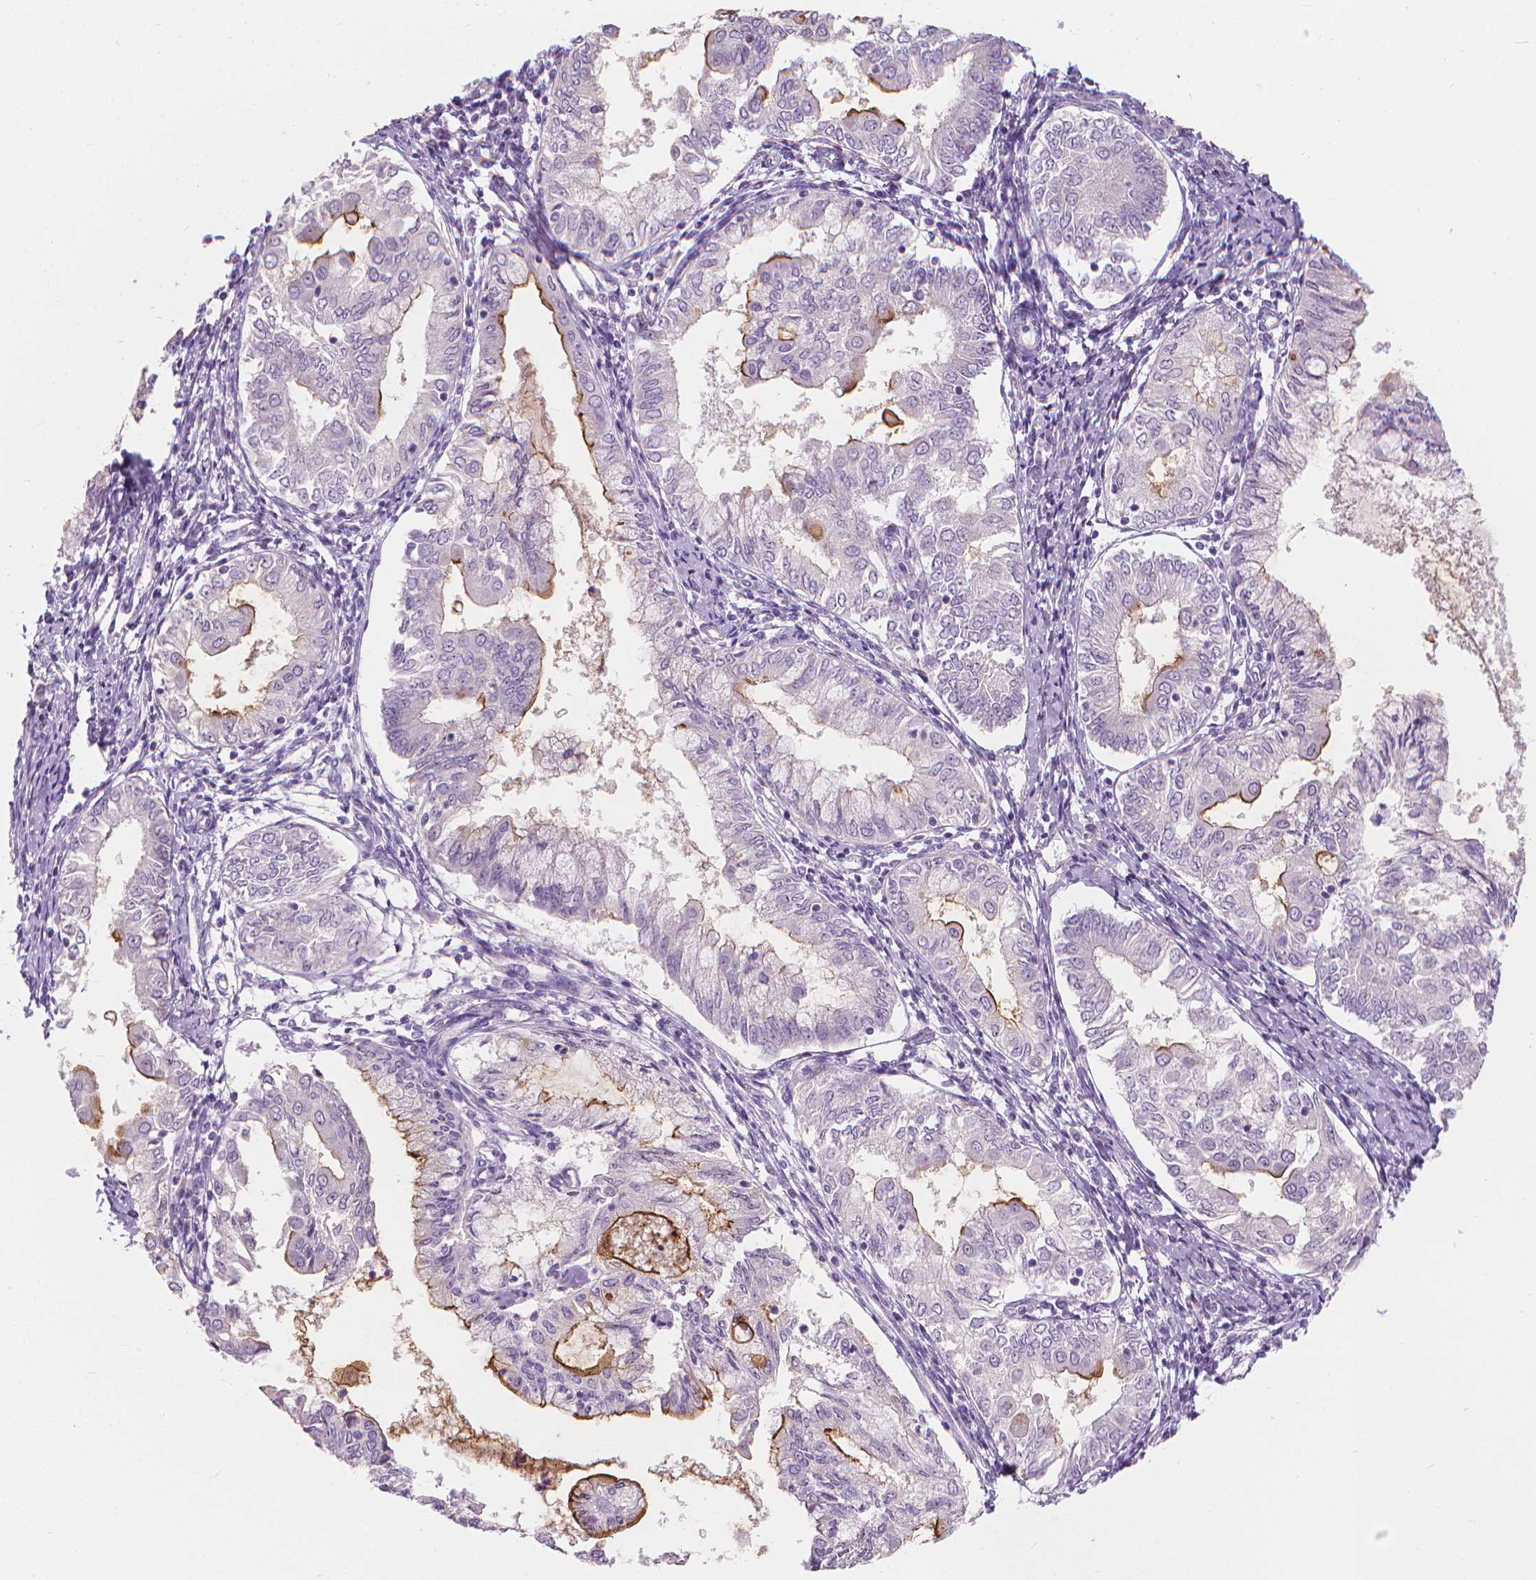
{"staining": {"intensity": "moderate", "quantity": "<25%", "location": "cytoplasmic/membranous"}, "tissue": "endometrial cancer", "cell_type": "Tumor cells", "image_type": "cancer", "snomed": [{"axis": "morphology", "description": "Adenocarcinoma, NOS"}, {"axis": "topography", "description": "Endometrium"}], "caption": "DAB (3,3'-diaminobenzidine) immunohistochemical staining of human endometrial cancer (adenocarcinoma) shows moderate cytoplasmic/membranous protein positivity in about <25% of tumor cells.", "gene": "GPRC5A", "patient": {"sex": "female", "age": 68}}